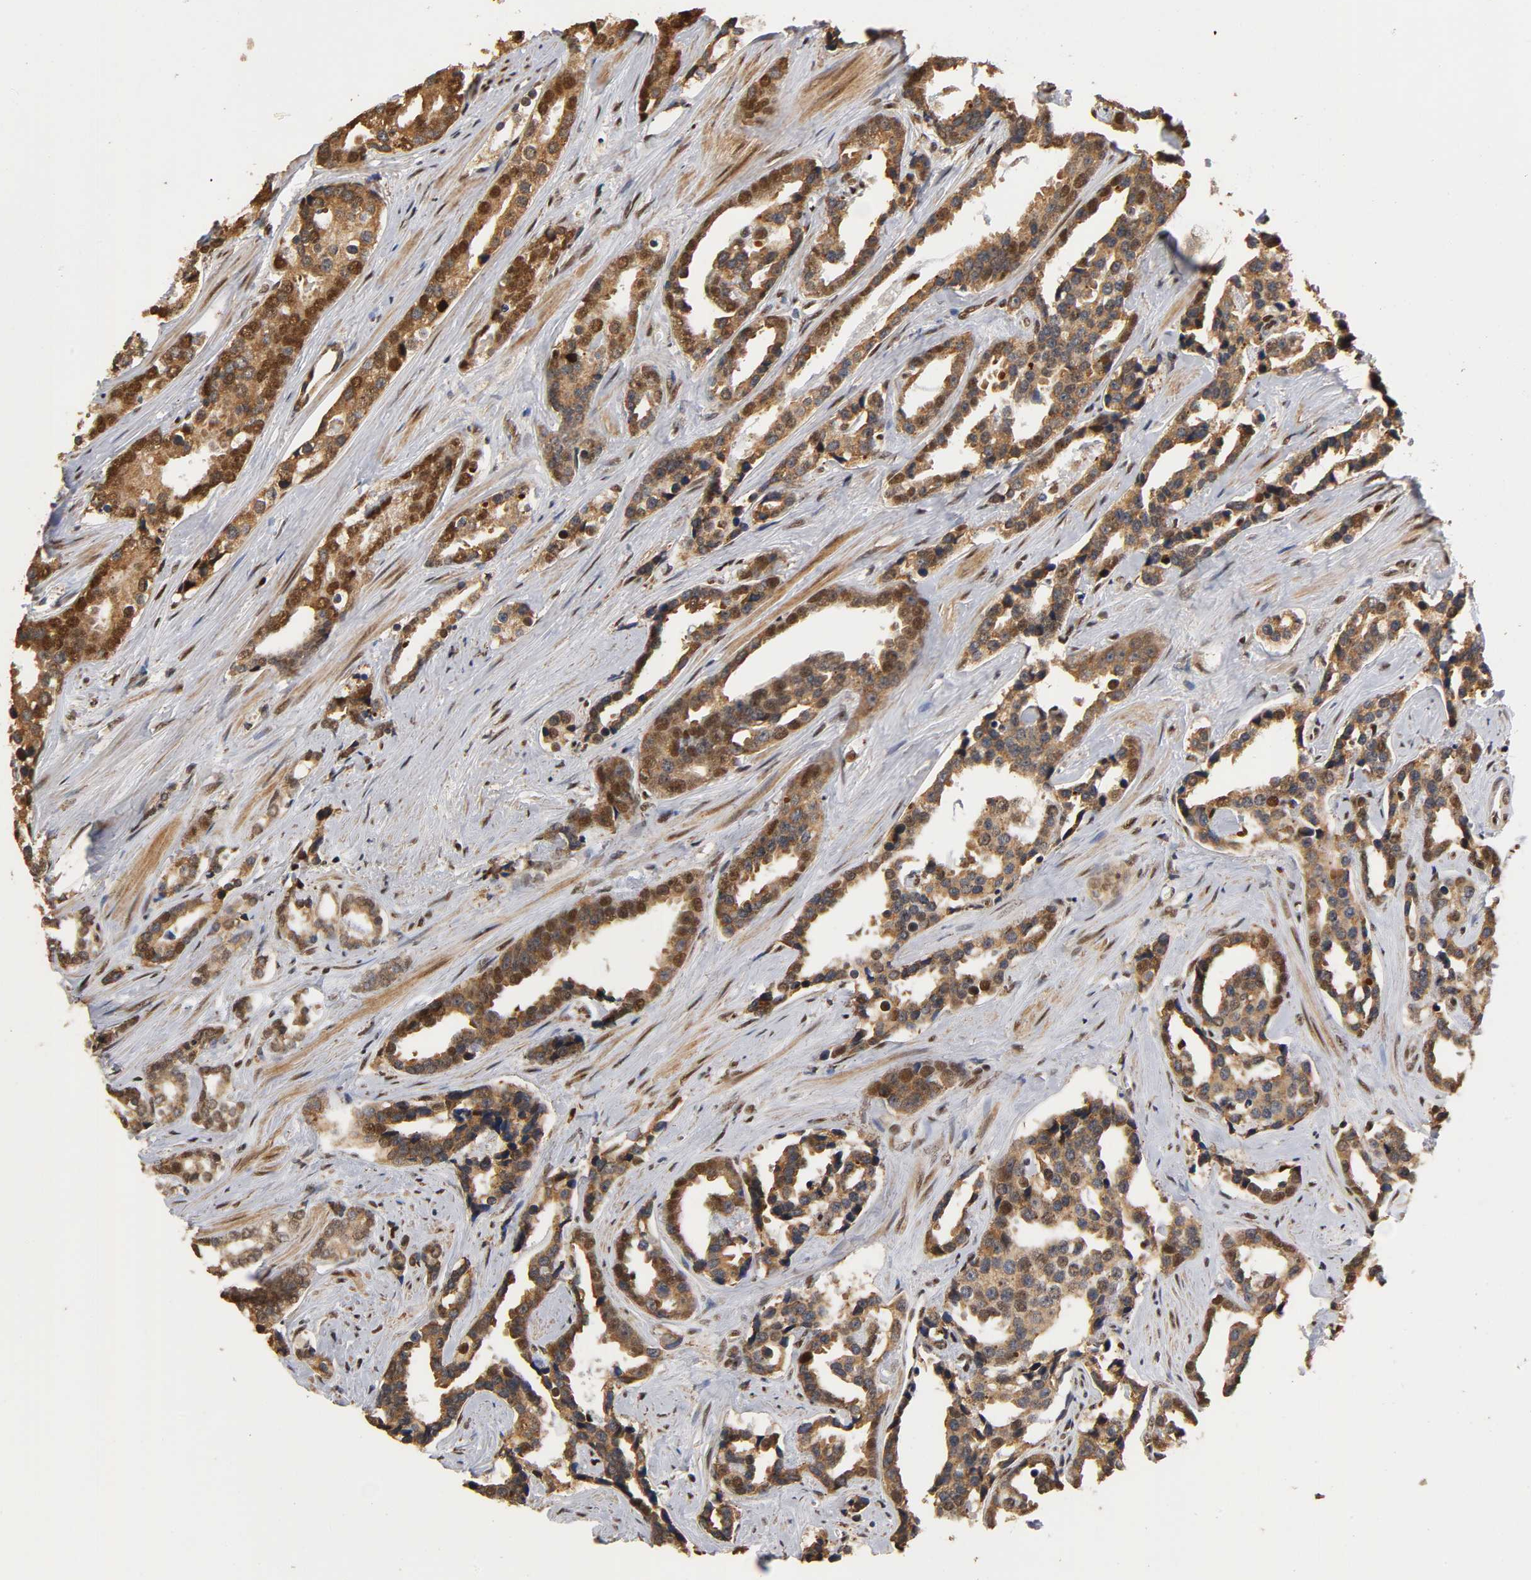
{"staining": {"intensity": "strong", "quantity": ">75%", "location": "cytoplasmic/membranous,nuclear"}, "tissue": "prostate cancer", "cell_type": "Tumor cells", "image_type": "cancer", "snomed": [{"axis": "morphology", "description": "Adenocarcinoma, High grade"}, {"axis": "topography", "description": "Prostate"}], "caption": "Human prostate high-grade adenocarcinoma stained with a brown dye shows strong cytoplasmic/membranous and nuclear positive staining in approximately >75% of tumor cells.", "gene": "RNF122", "patient": {"sex": "male", "age": 67}}